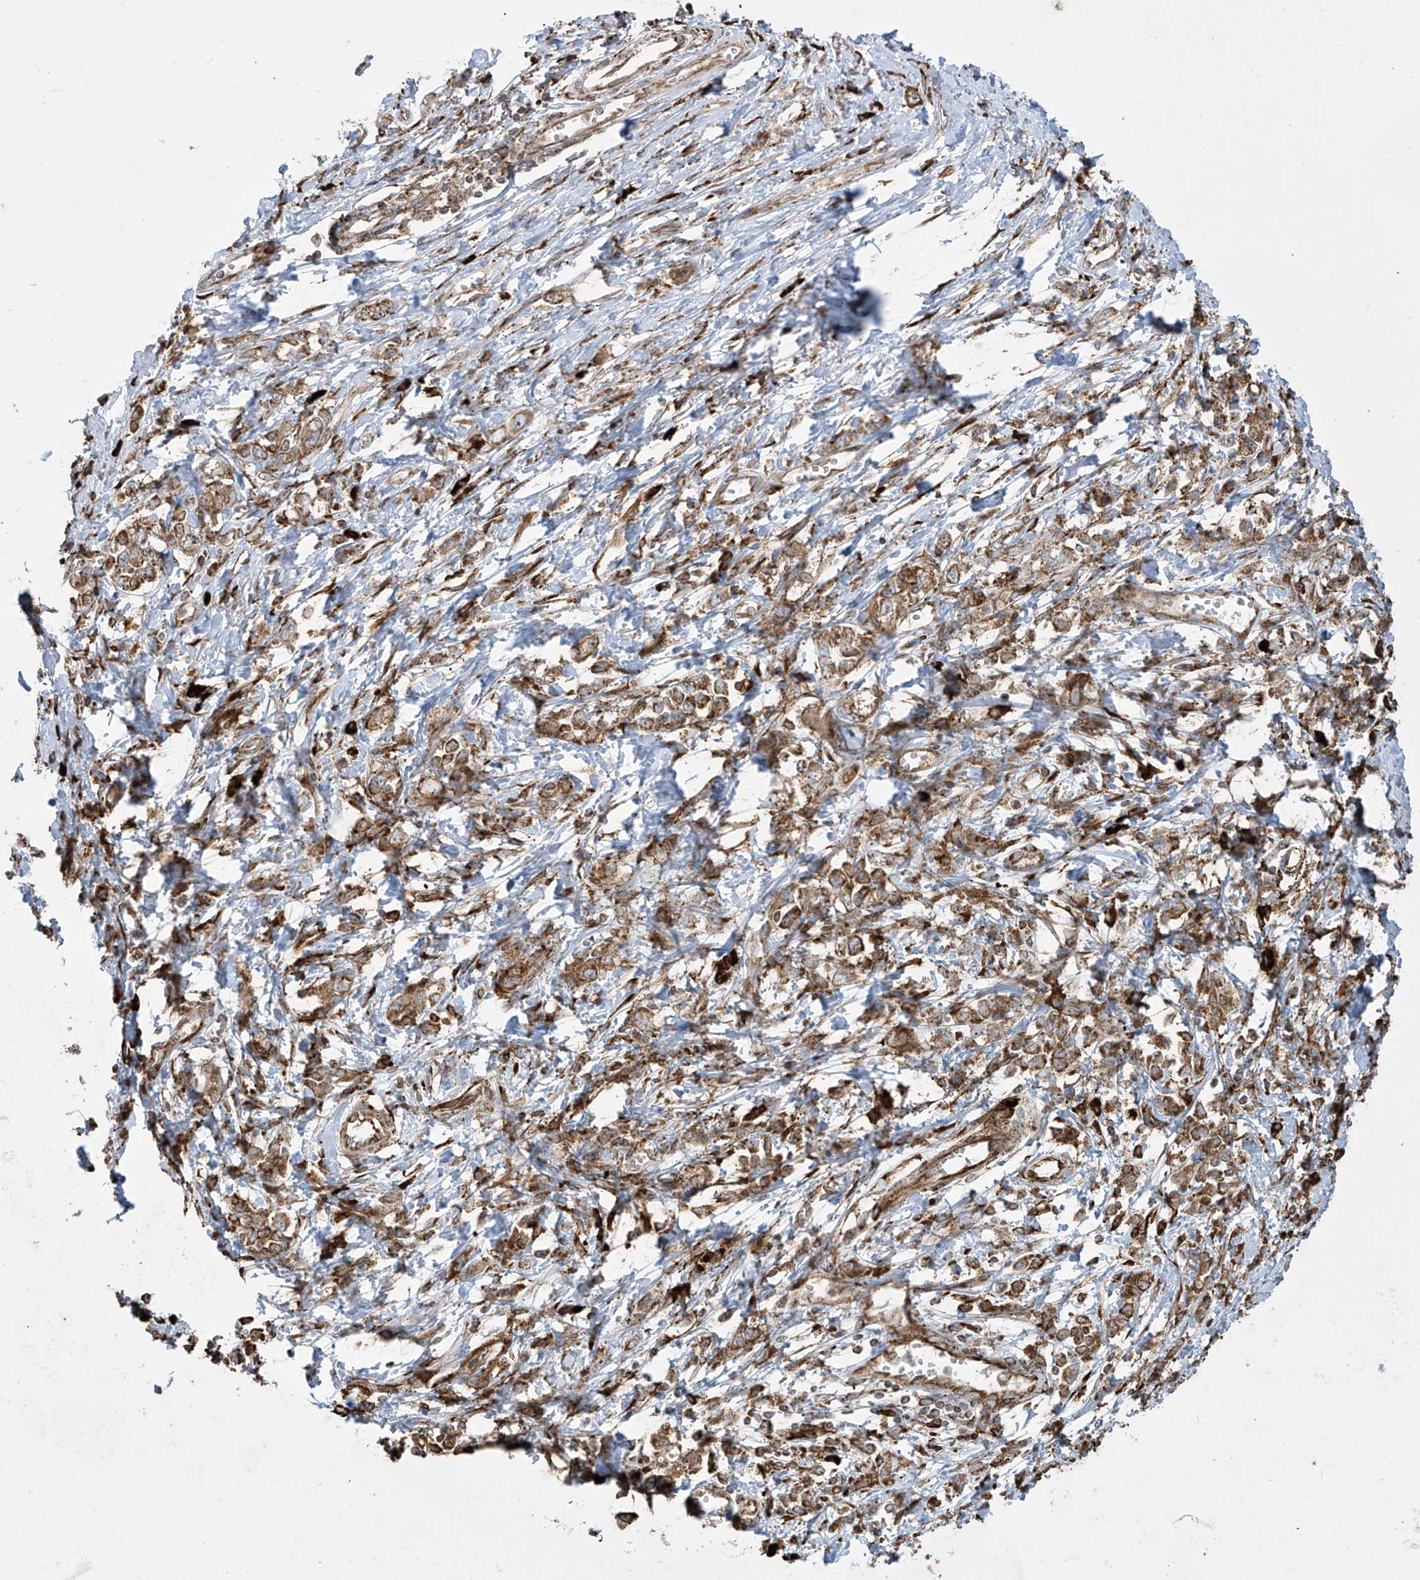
{"staining": {"intensity": "moderate", "quantity": ">75%", "location": "cytoplasmic/membranous"}, "tissue": "stomach cancer", "cell_type": "Tumor cells", "image_type": "cancer", "snomed": [{"axis": "morphology", "description": "Adenocarcinoma, NOS"}, {"axis": "topography", "description": "Stomach"}], "caption": "This is a micrograph of immunohistochemistry (IHC) staining of stomach cancer (adenocarcinoma), which shows moderate positivity in the cytoplasmic/membranous of tumor cells.", "gene": "MX1", "patient": {"sex": "female", "age": 76}}